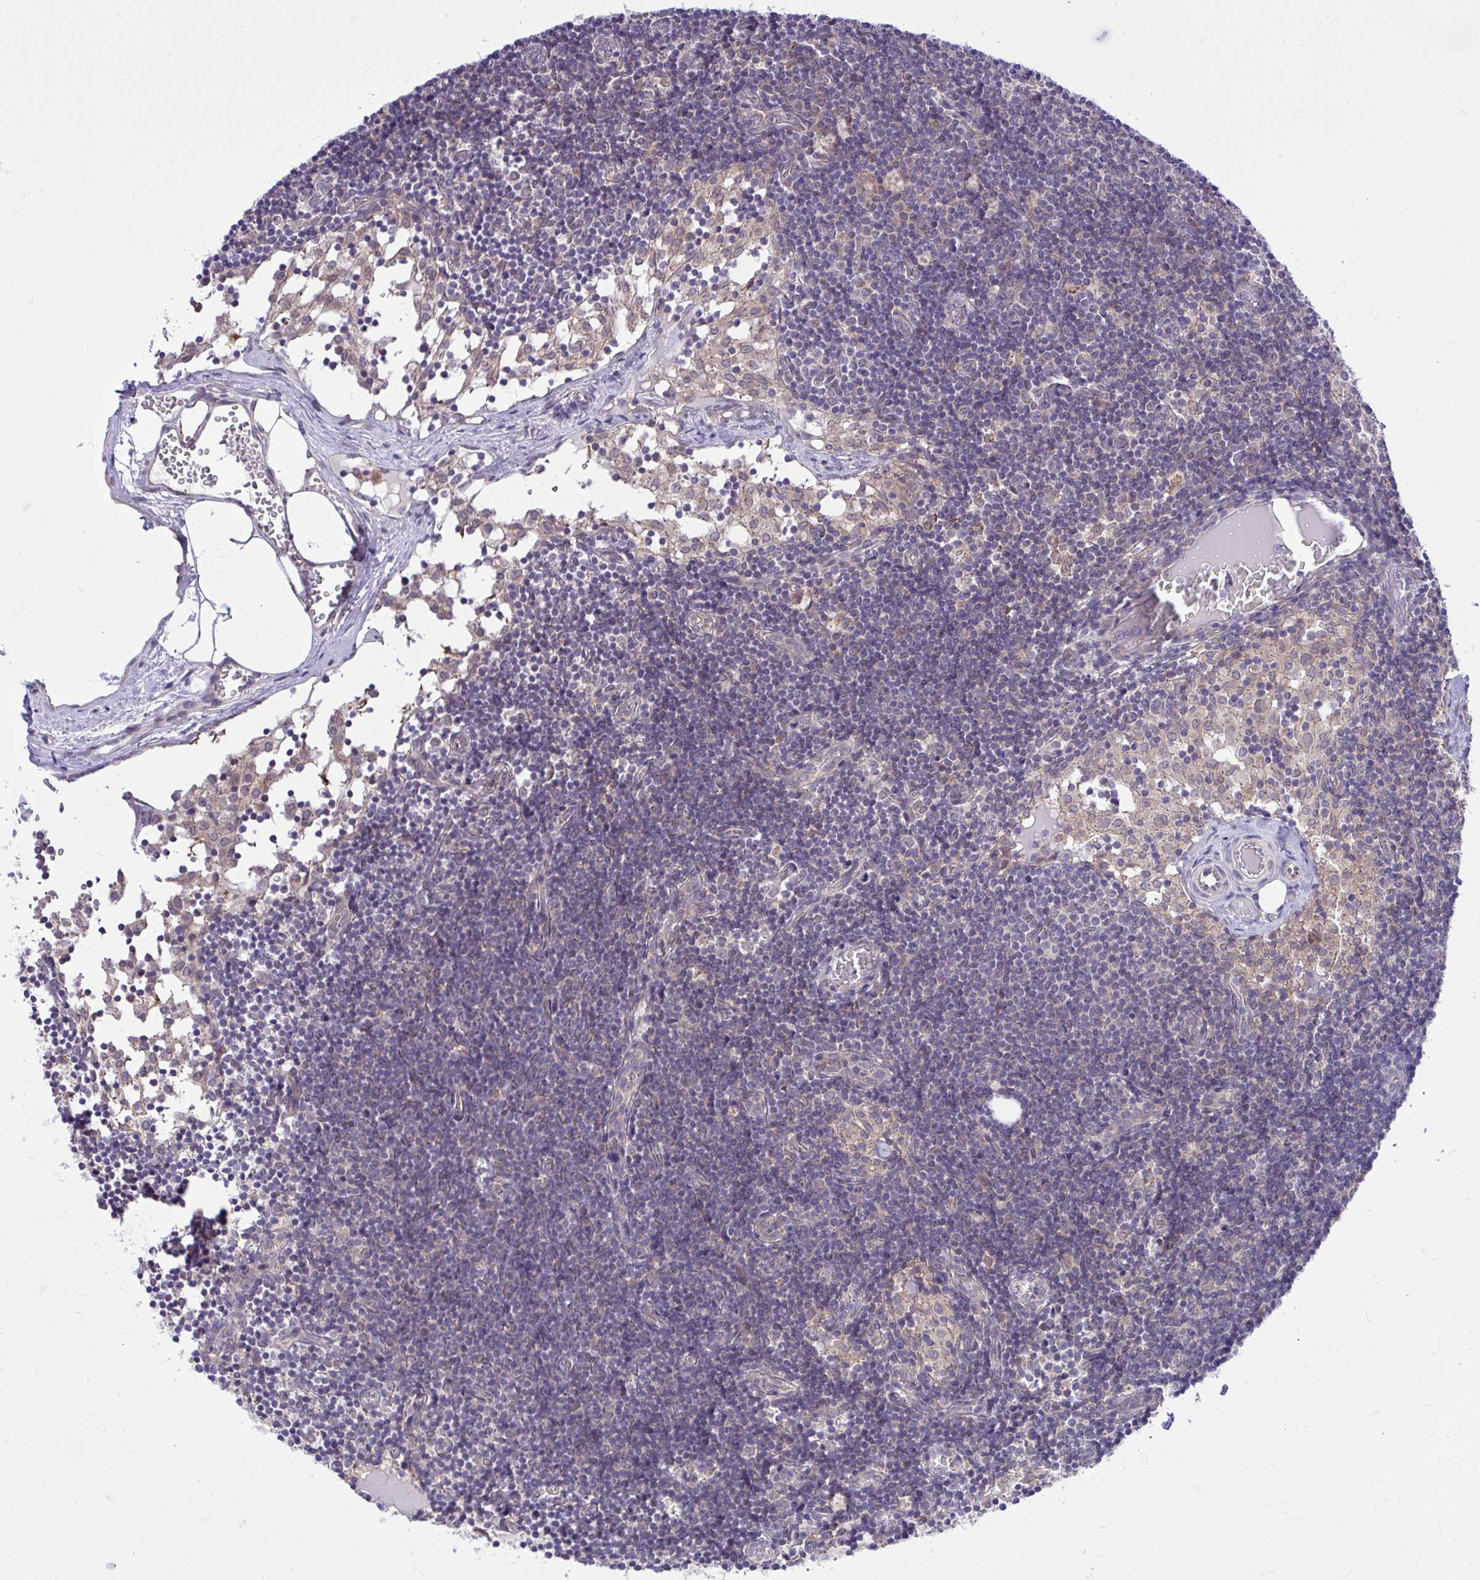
{"staining": {"intensity": "negative", "quantity": "none", "location": "none"}, "tissue": "lymph node", "cell_type": "Germinal center cells", "image_type": "normal", "snomed": [{"axis": "morphology", "description": "Normal tissue, NOS"}, {"axis": "topography", "description": "Lymph node"}], "caption": "IHC photomicrograph of unremarkable lymph node: lymph node stained with DAB demonstrates no significant protein staining in germinal center cells. The staining is performed using DAB brown chromogen with nuclei counter-stained in using hematoxylin.", "gene": "CEACAM18", "patient": {"sex": "female", "age": 31}}